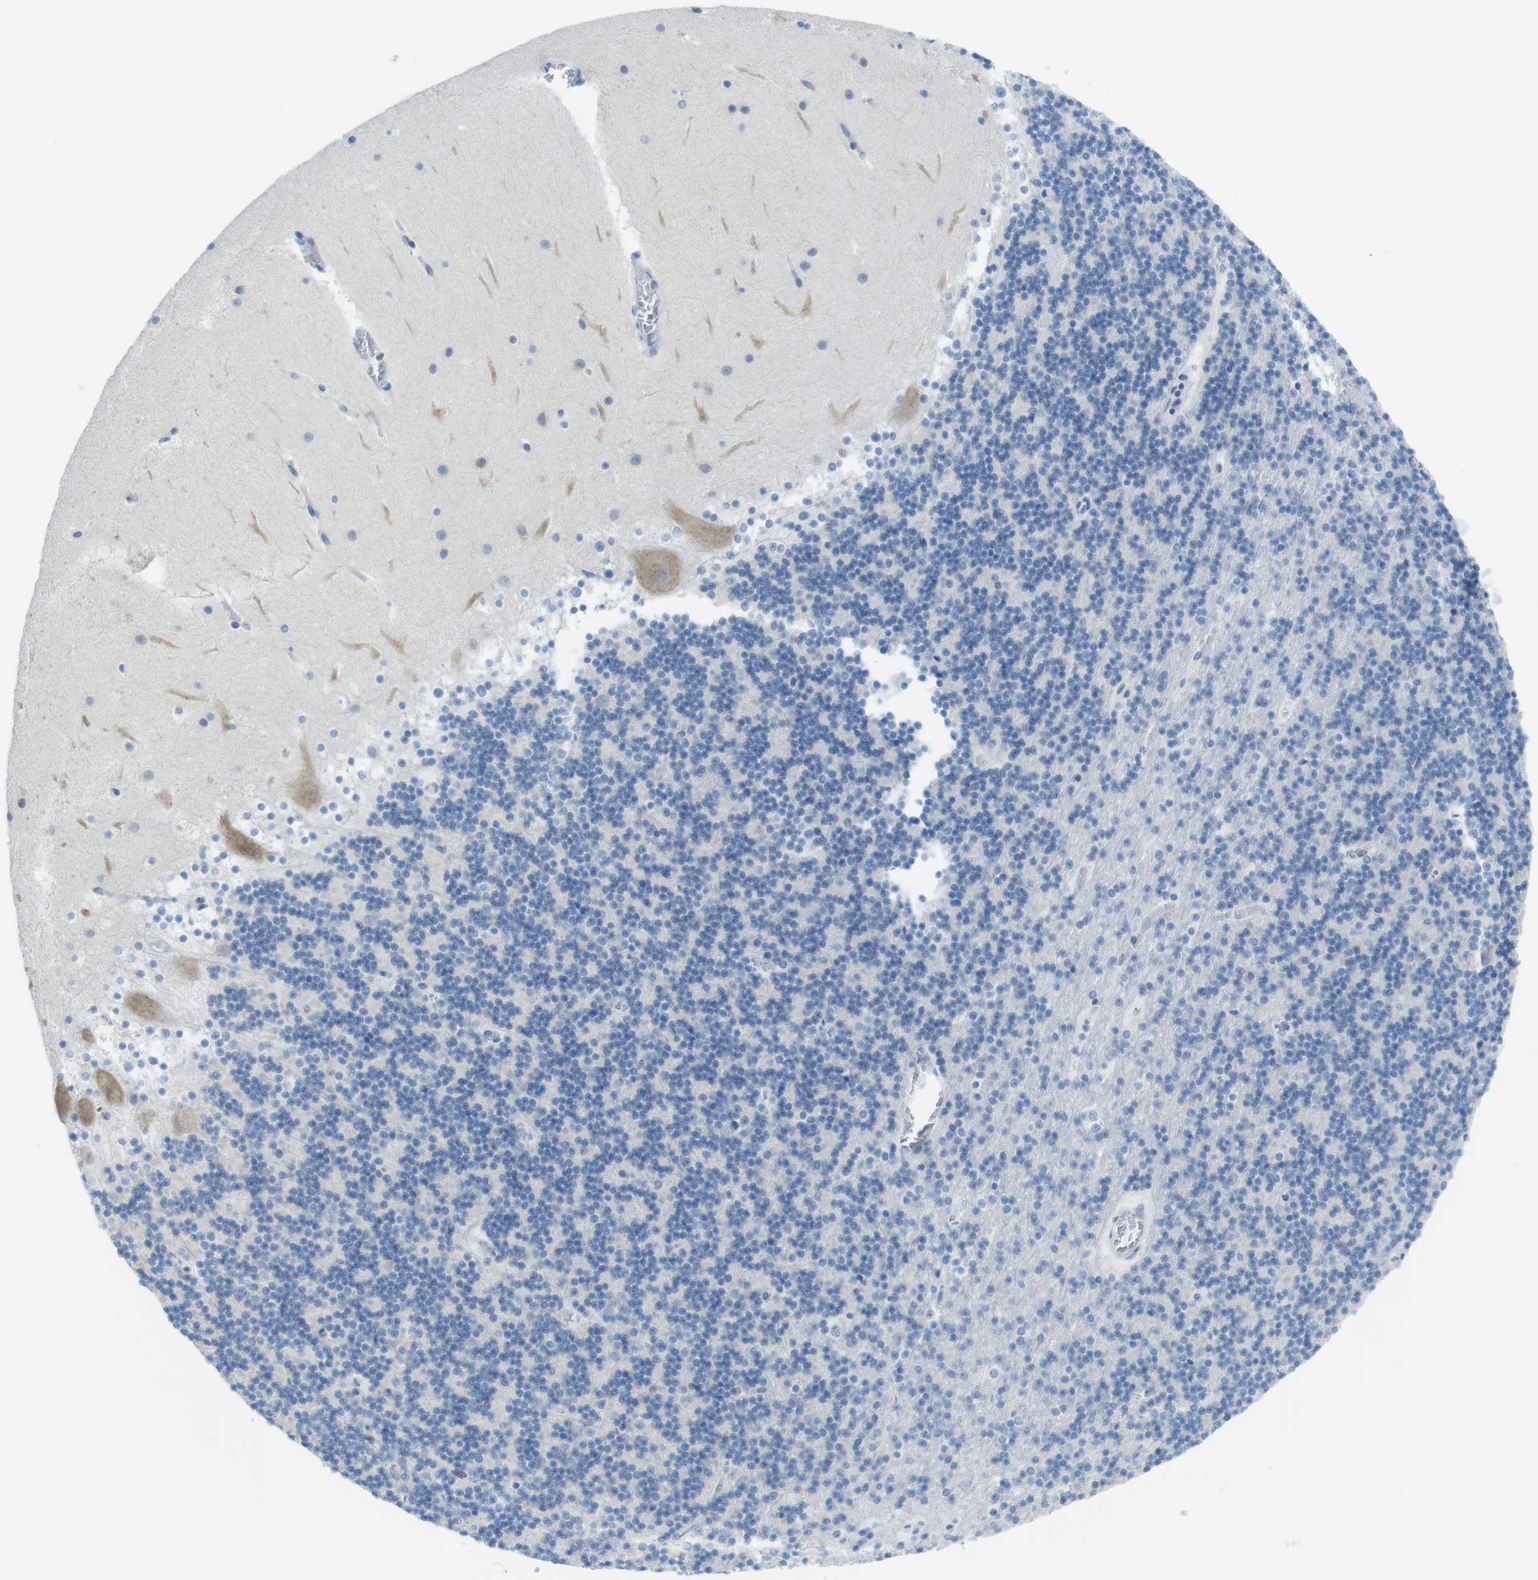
{"staining": {"intensity": "negative", "quantity": "none", "location": "none"}, "tissue": "cerebellum", "cell_type": "Cells in granular layer", "image_type": "normal", "snomed": [{"axis": "morphology", "description": "Normal tissue, NOS"}, {"axis": "topography", "description": "Cerebellum"}], "caption": "Normal cerebellum was stained to show a protein in brown. There is no significant positivity in cells in granular layer.", "gene": "CLPTM1L", "patient": {"sex": "male", "age": 45}}